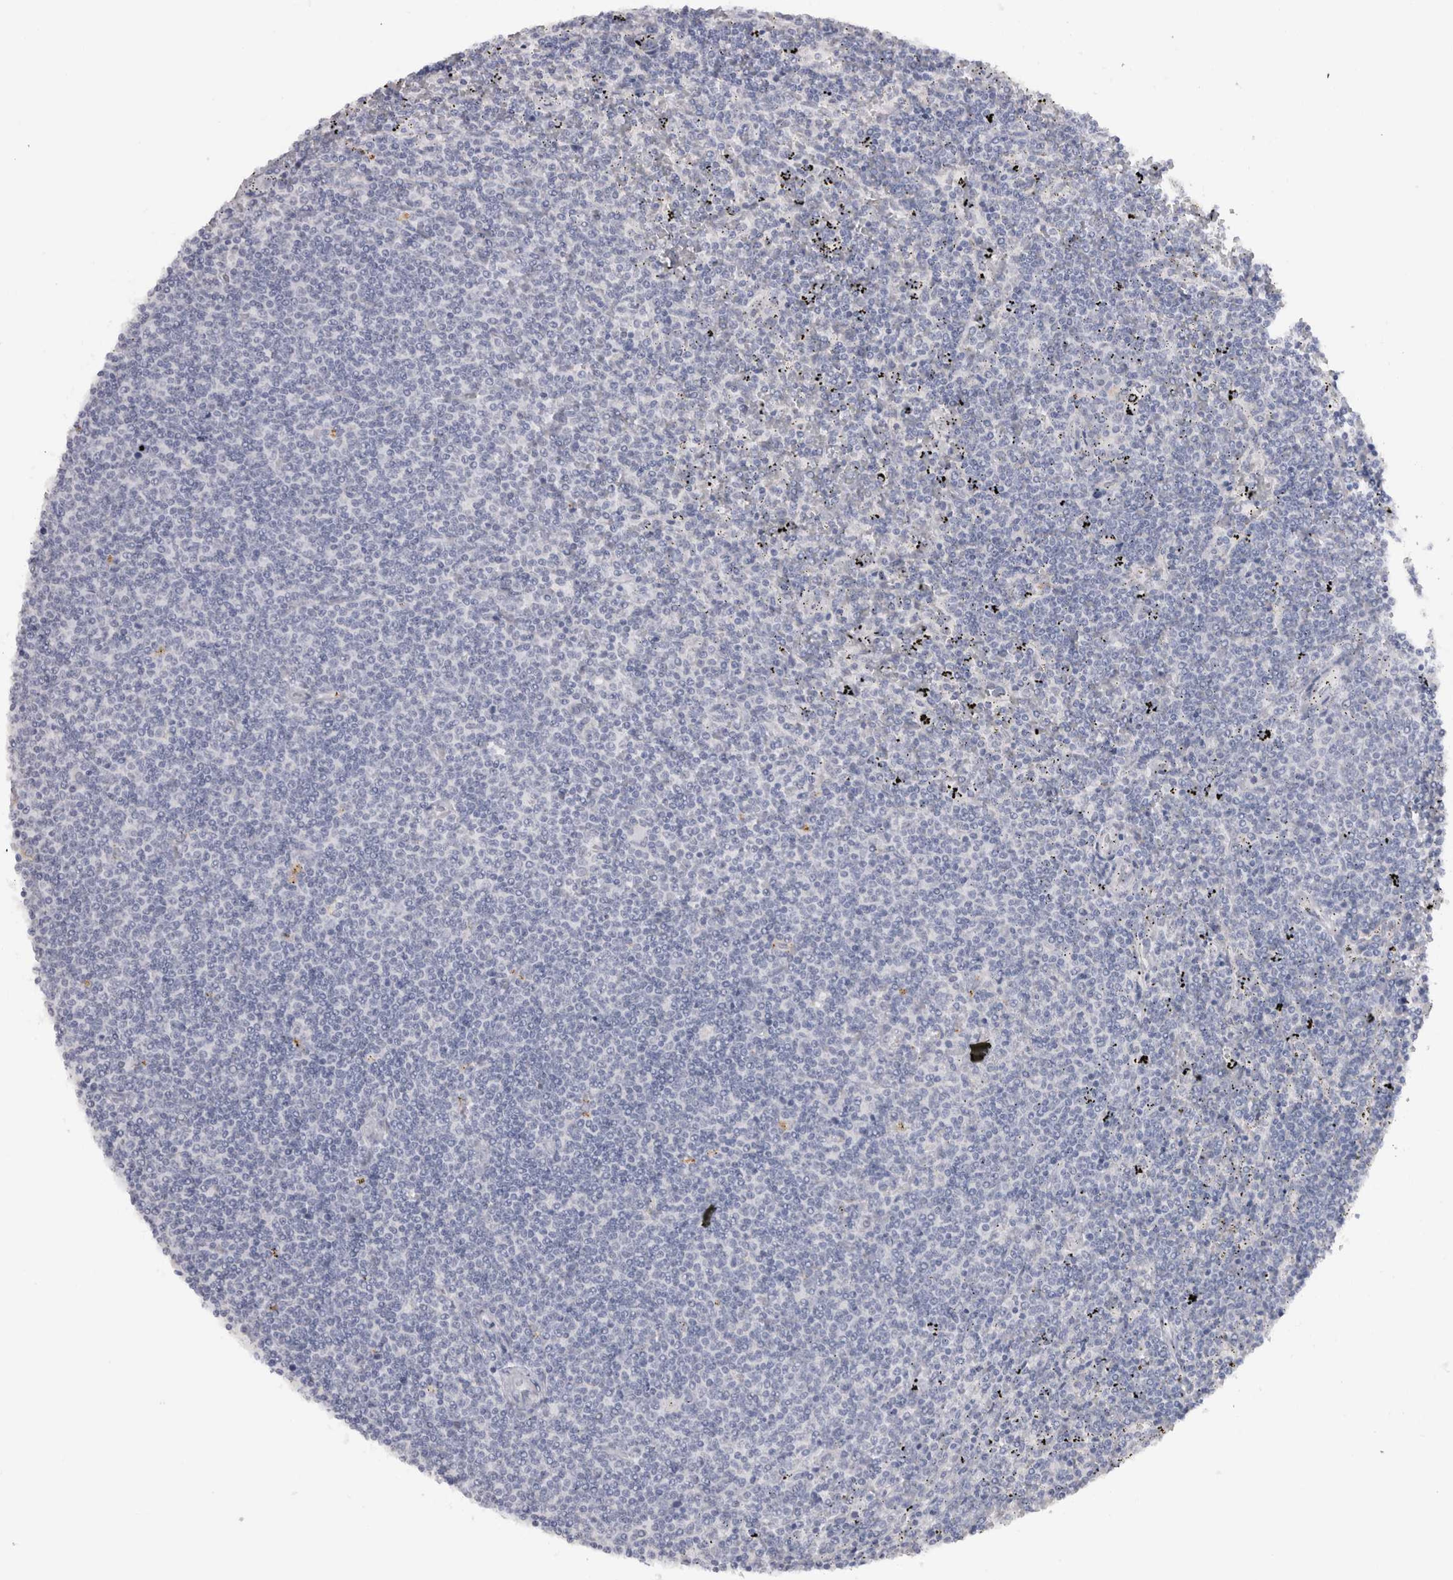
{"staining": {"intensity": "negative", "quantity": "none", "location": "none"}, "tissue": "lymphoma", "cell_type": "Tumor cells", "image_type": "cancer", "snomed": [{"axis": "morphology", "description": "Malignant lymphoma, non-Hodgkin's type, Low grade"}, {"axis": "topography", "description": "Spleen"}], "caption": "This is an immunohistochemistry (IHC) histopathology image of human lymphoma. There is no staining in tumor cells.", "gene": "CDH17", "patient": {"sex": "female", "age": 50}}